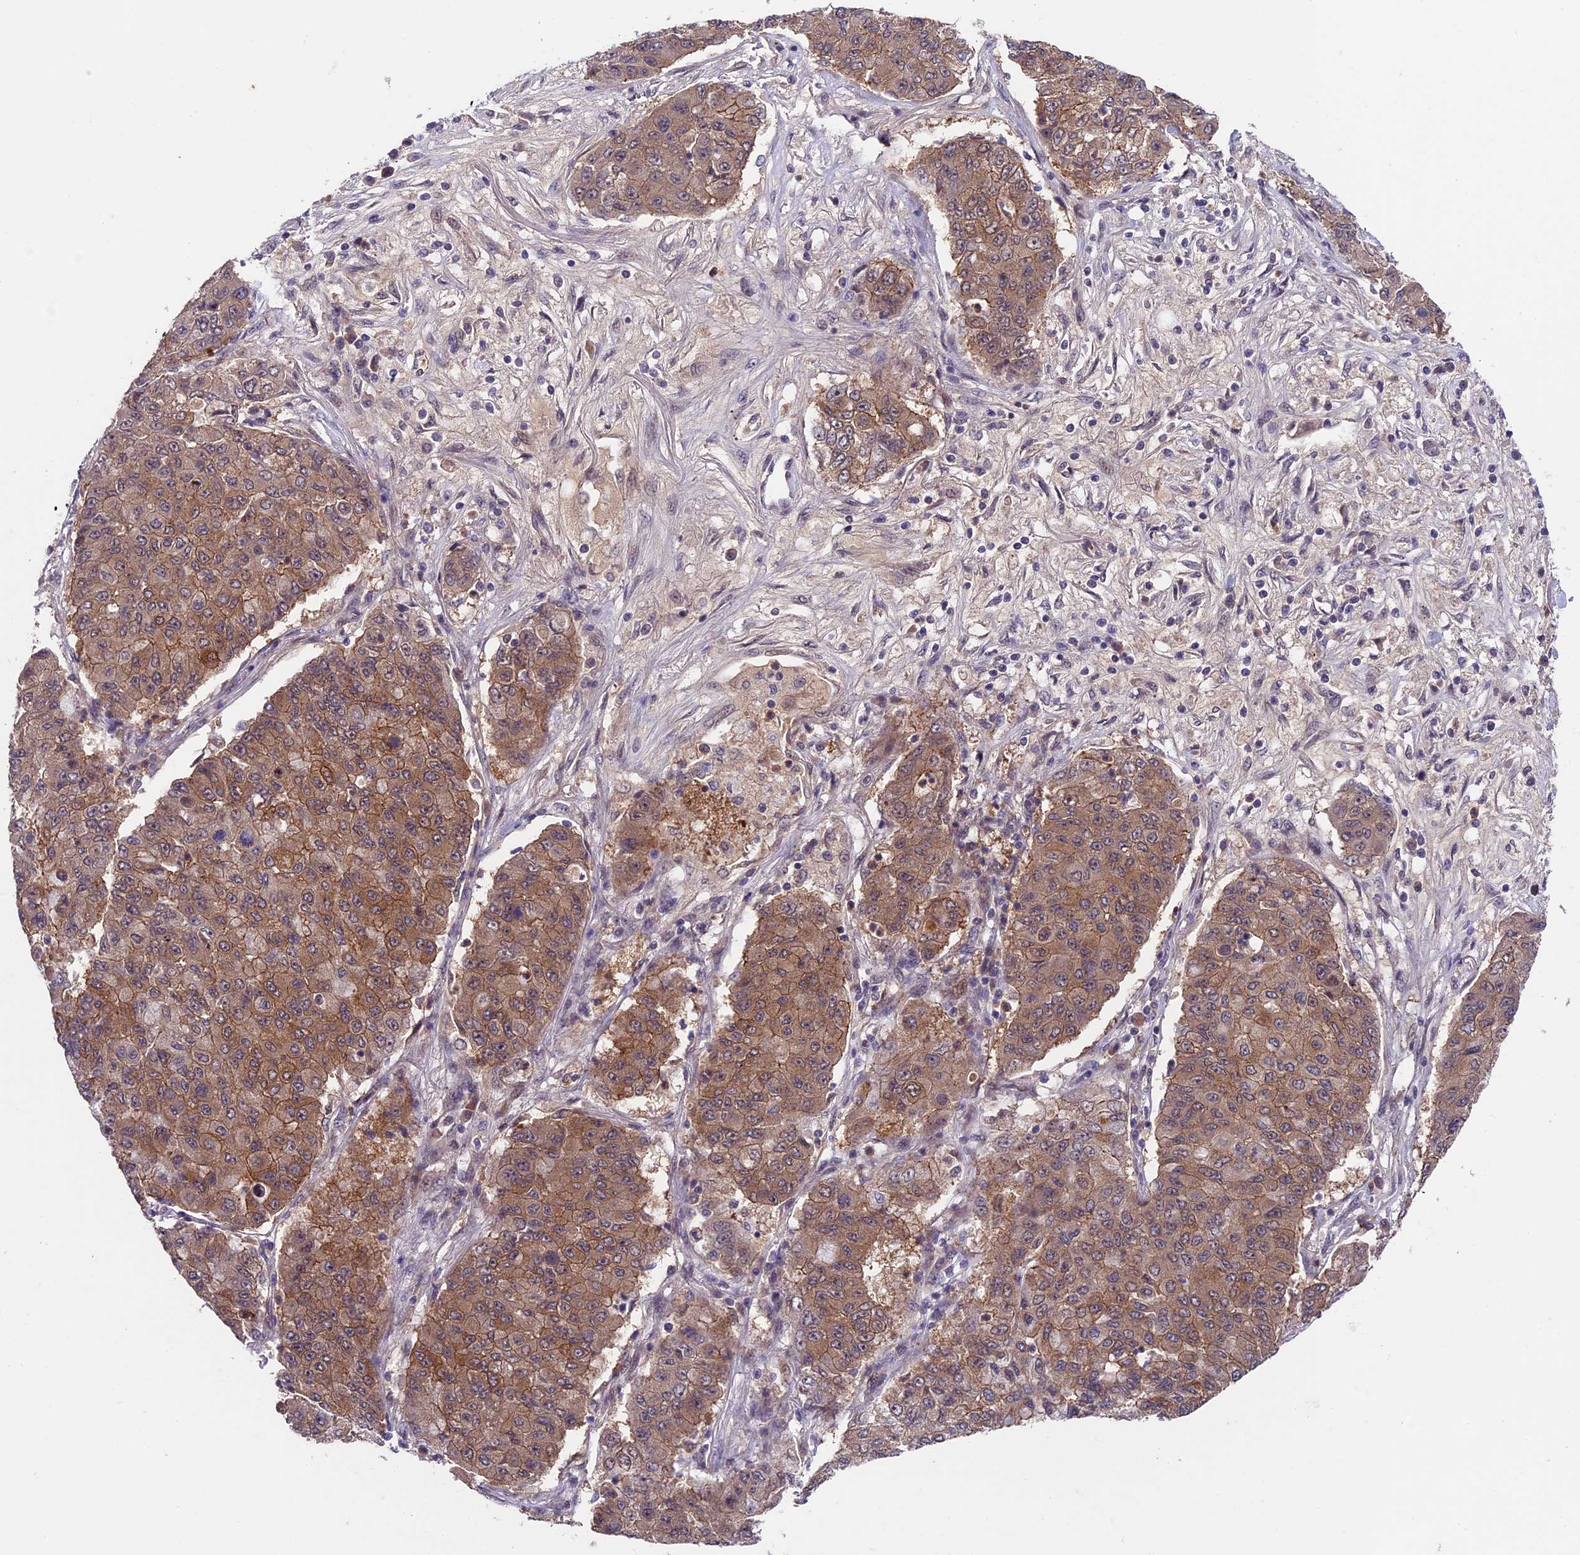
{"staining": {"intensity": "moderate", "quantity": ">75%", "location": "cytoplasmic/membranous"}, "tissue": "lung cancer", "cell_type": "Tumor cells", "image_type": "cancer", "snomed": [{"axis": "morphology", "description": "Squamous cell carcinoma, NOS"}, {"axis": "topography", "description": "Lung"}], "caption": "IHC image of neoplastic tissue: lung cancer (squamous cell carcinoma) stained using immunohistochemistry (IHC) demonstrates medium levels of moderate protein expression localized specifically in the cytoplasmic/membranous of tumor cells, appearing as a cytoplasmic/membranous brown color.", "gene": "SIPA1L3", "patient": {"sex": "male", "age": 74}}